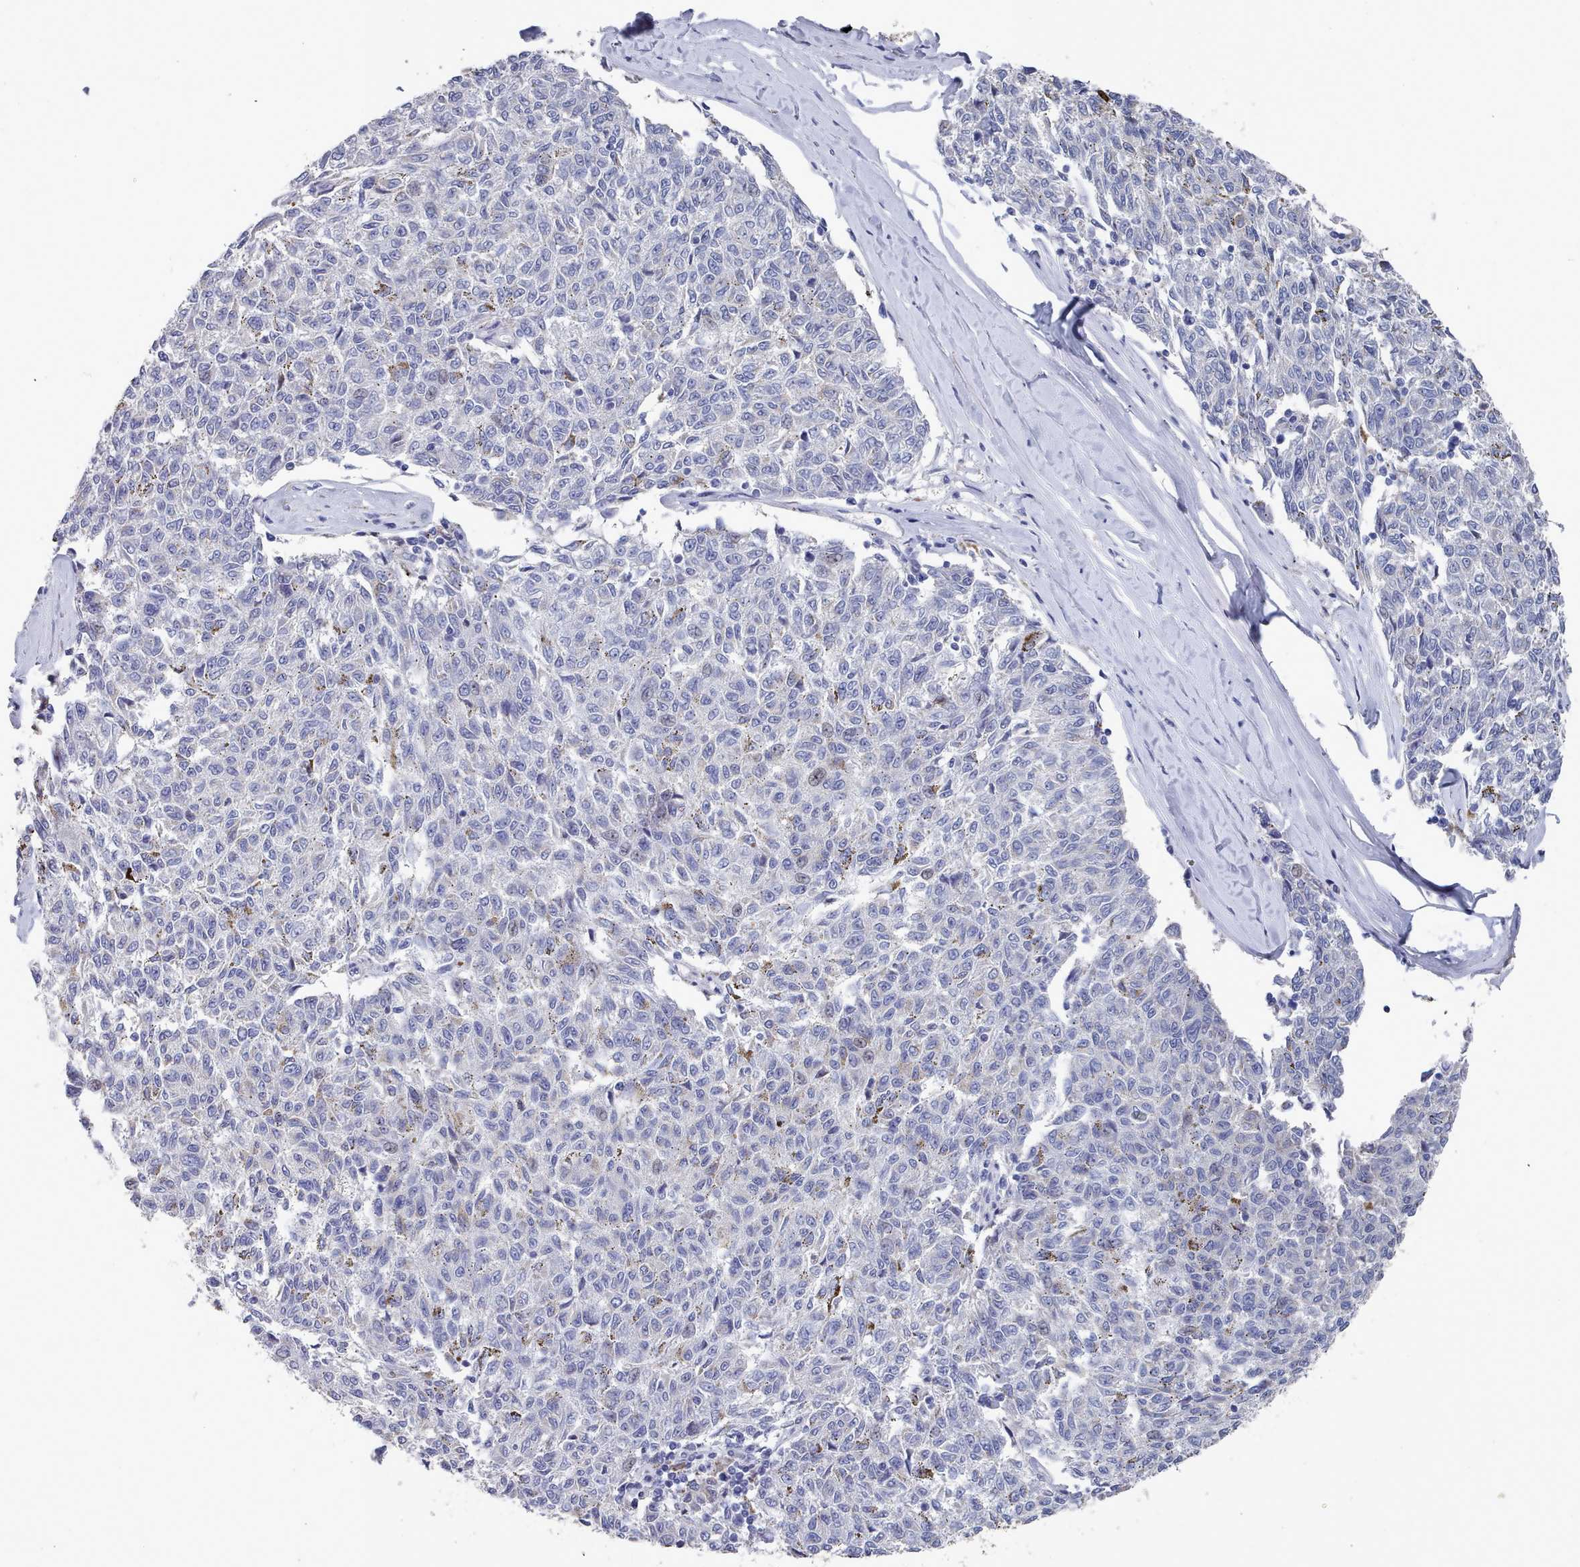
{"staining": {"intensity": "negative", "quantity": "none", "location": "none"}, "tissue": "melanoma", "cell_type": "Tumor cells", "image_type": "cancer", "snomed": [{"axis": "morphology", "description": "Malignant melanoma, NOS"}, {"axis": "topography", "description": "Skin"}], "caption": "Tumor cells are negative for brown protein staining in malignant melanoma. Brightfield microscopy of IHC stained with DAB (brown) and hematoxylin (blue), captured at high magnification.", "gene": "ACAD11", "patient": {"sex": "female", "age": 72}}